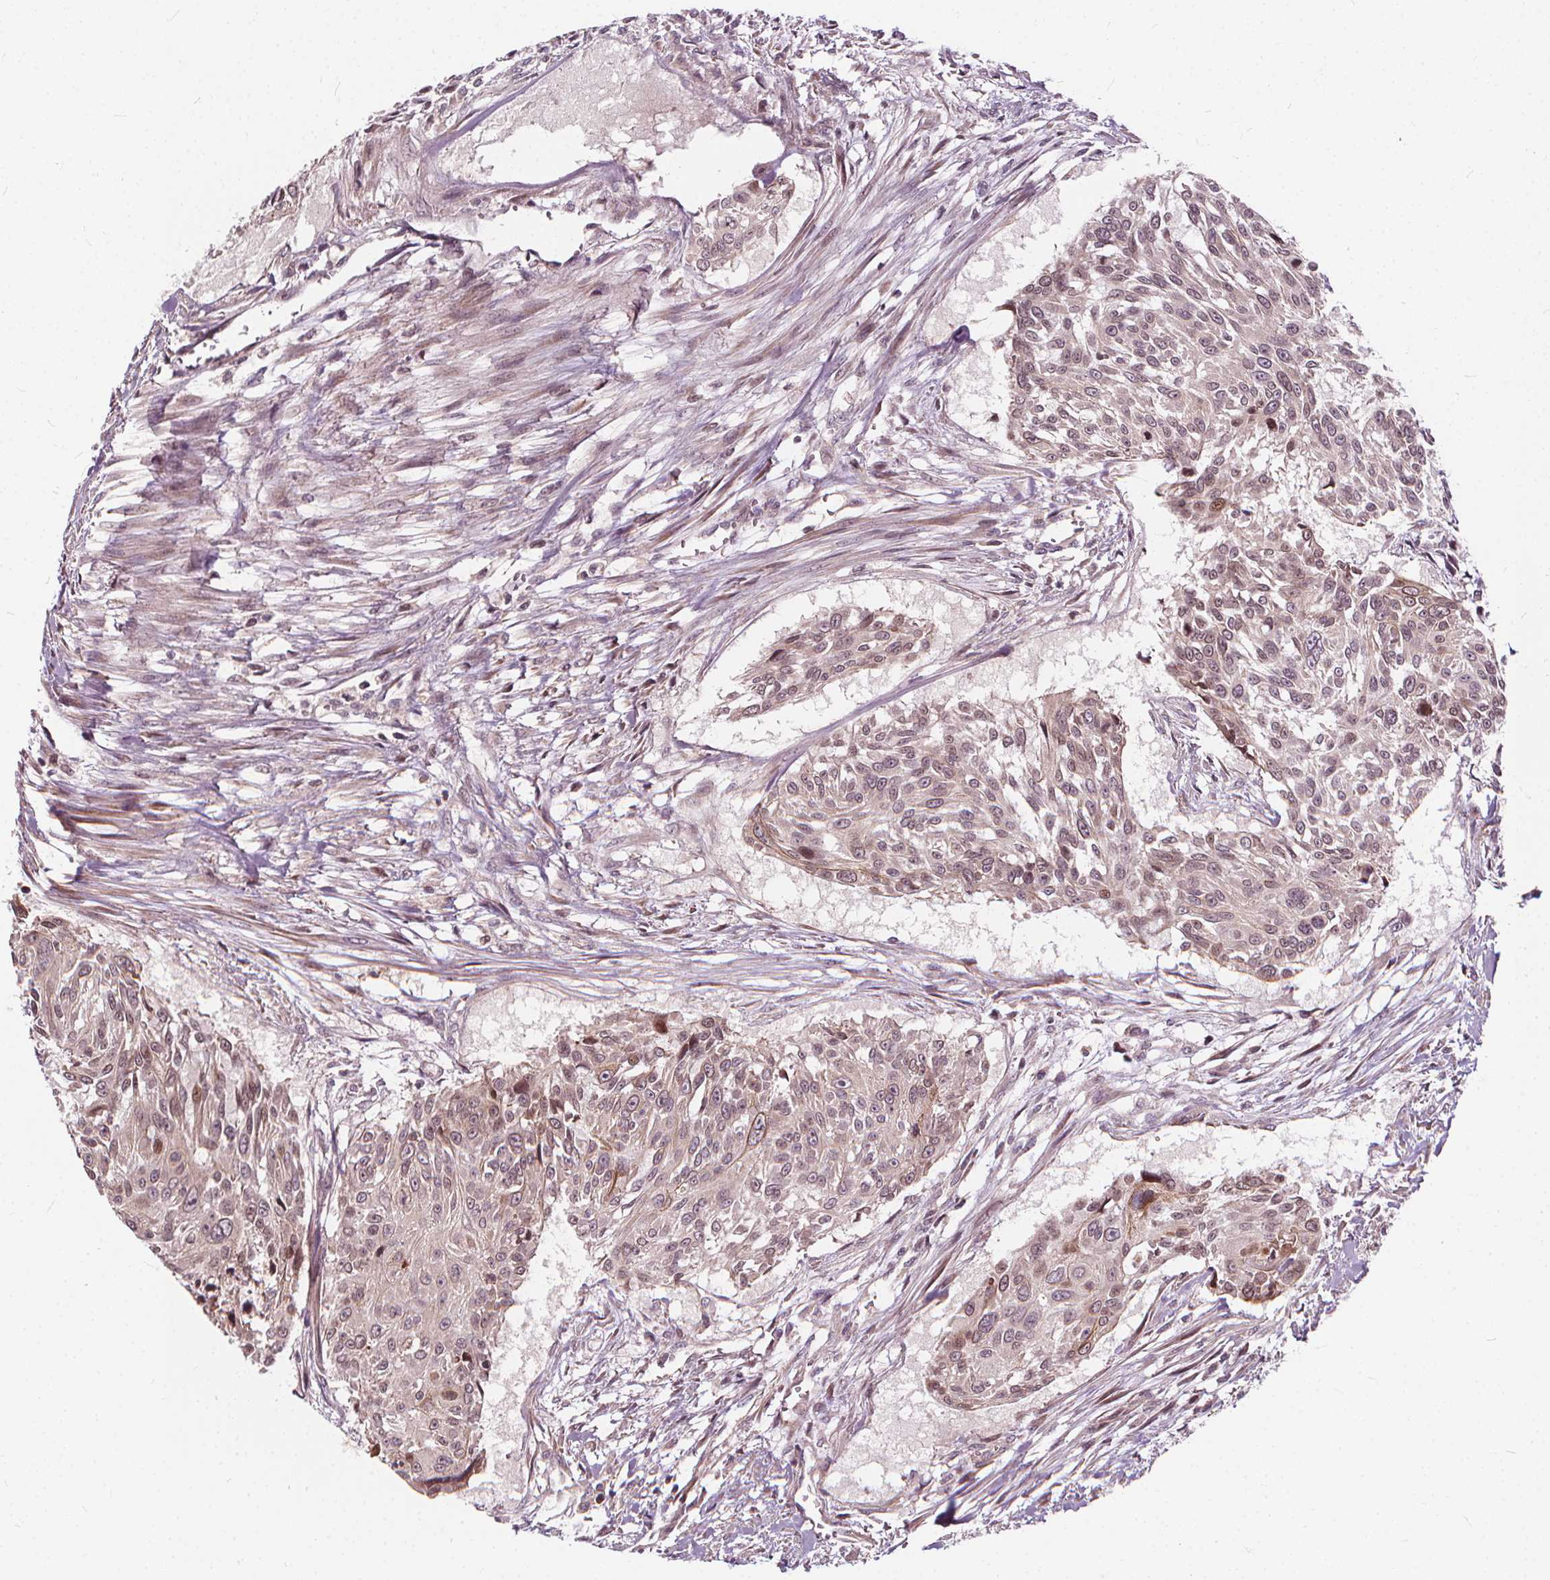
{"staining": {"intensity": "negative", "quantity": "none", "location": "none"}, "tissue": "urothelial cancer", "cell_type": "Tumor cells", "image_type": "cancer", "snomed": [{"axis": "morphology", "description": "Urothelial carcinoma, NOS"}, {"axis": "topography", "description": "Urinary bladder"}], "caption": "IHC of human transitional cell carcinoma shows no expression in tumor cells.", "gene": "INPP5E", "patient": {"sex": "male", "age": 55}}